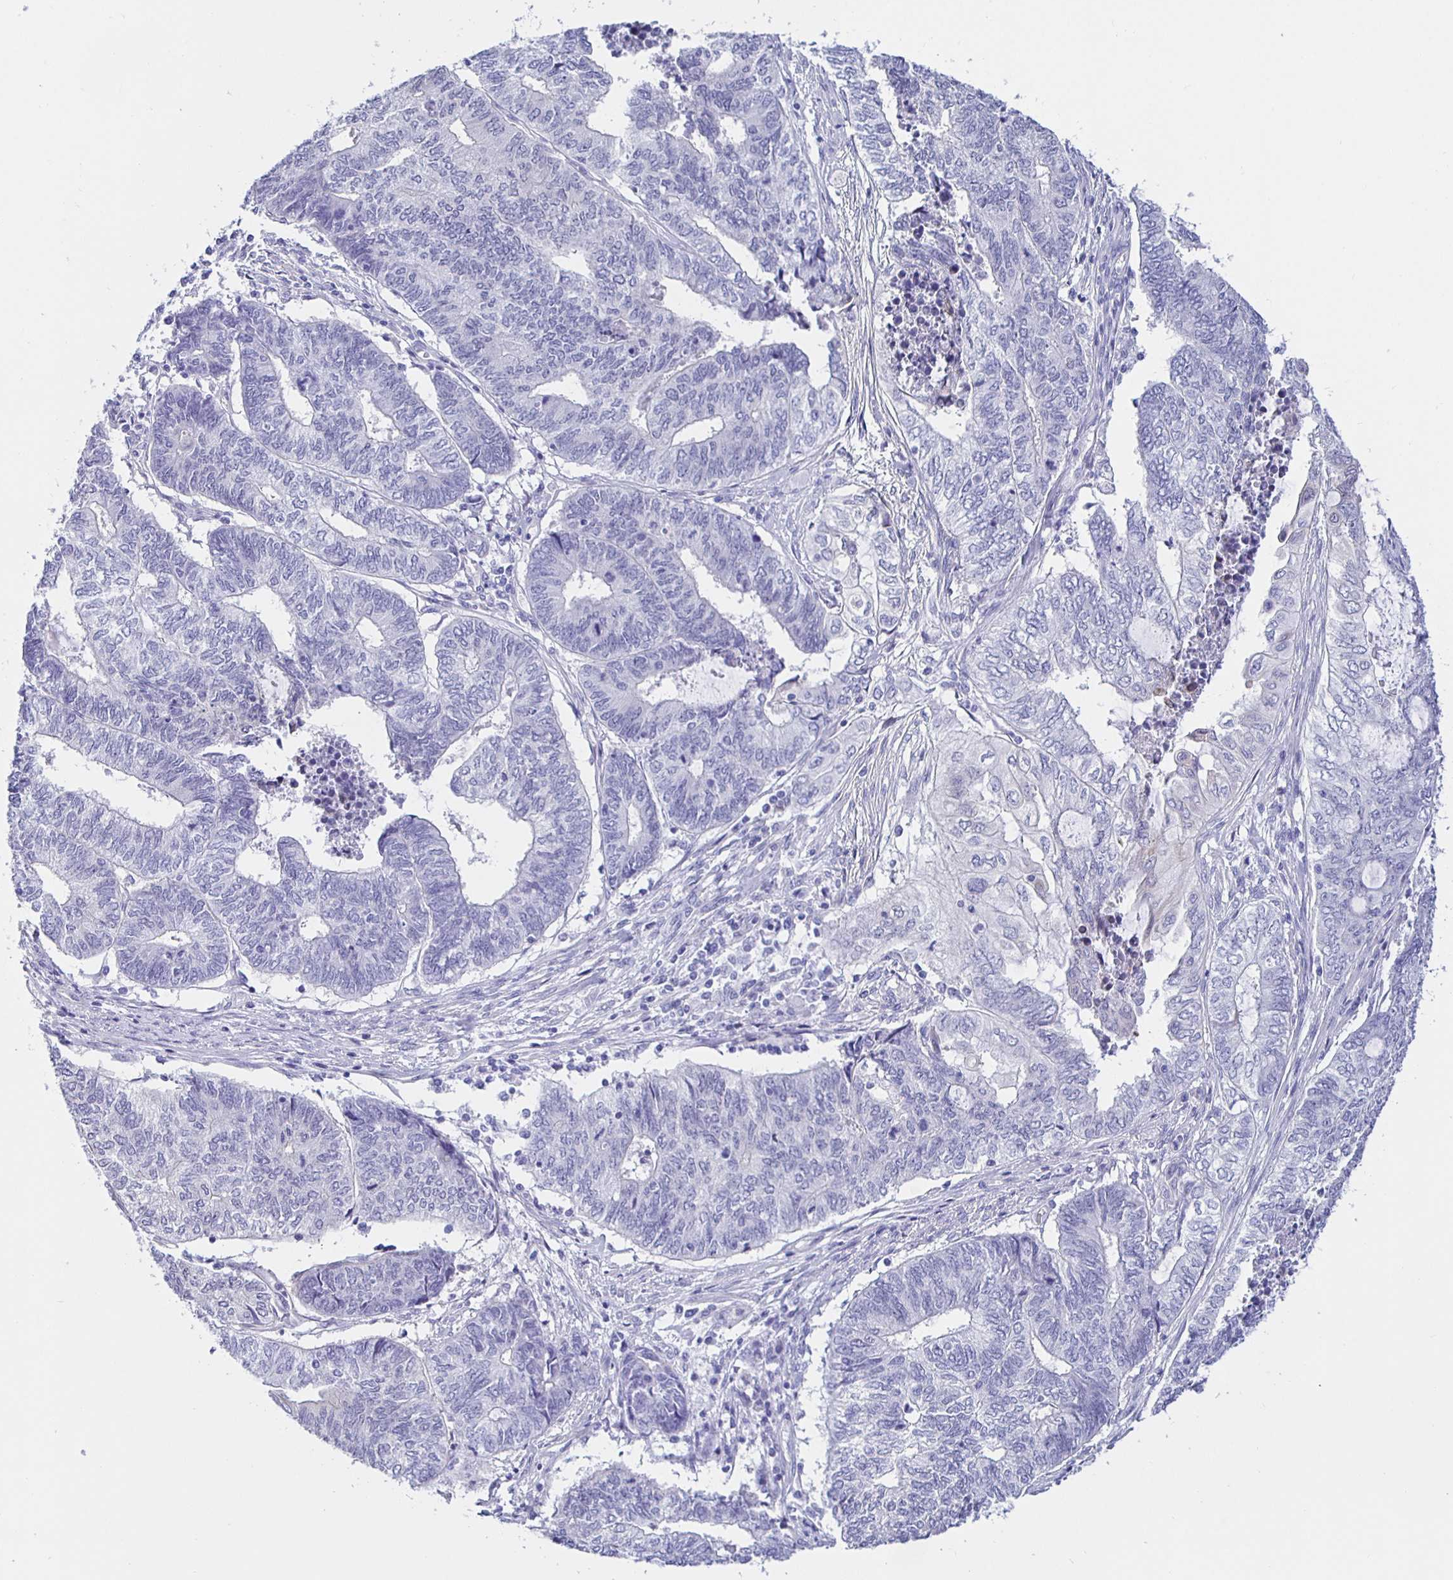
{"staining": {"intensity": "negative", "quantity": "none", "location": "none"}, "tissue": "endometrial cancer", "cell_type": "Tumor cells", "image_type": "cancer", "snomed": [{"axis": "morphology", "description": "Adenocarcinoma, NOS"}, {"axis": "topography", "description": "Uterus"}, {"axis": "topography", "description": "Endometrium"}], "caption": "This is an immunohistochemistry micrograph of endometrial adenocarcinoma. There is no expression in tumor cells.", "gene": "HSPA4L", "patient": {"sex": "female", "age": 70}}